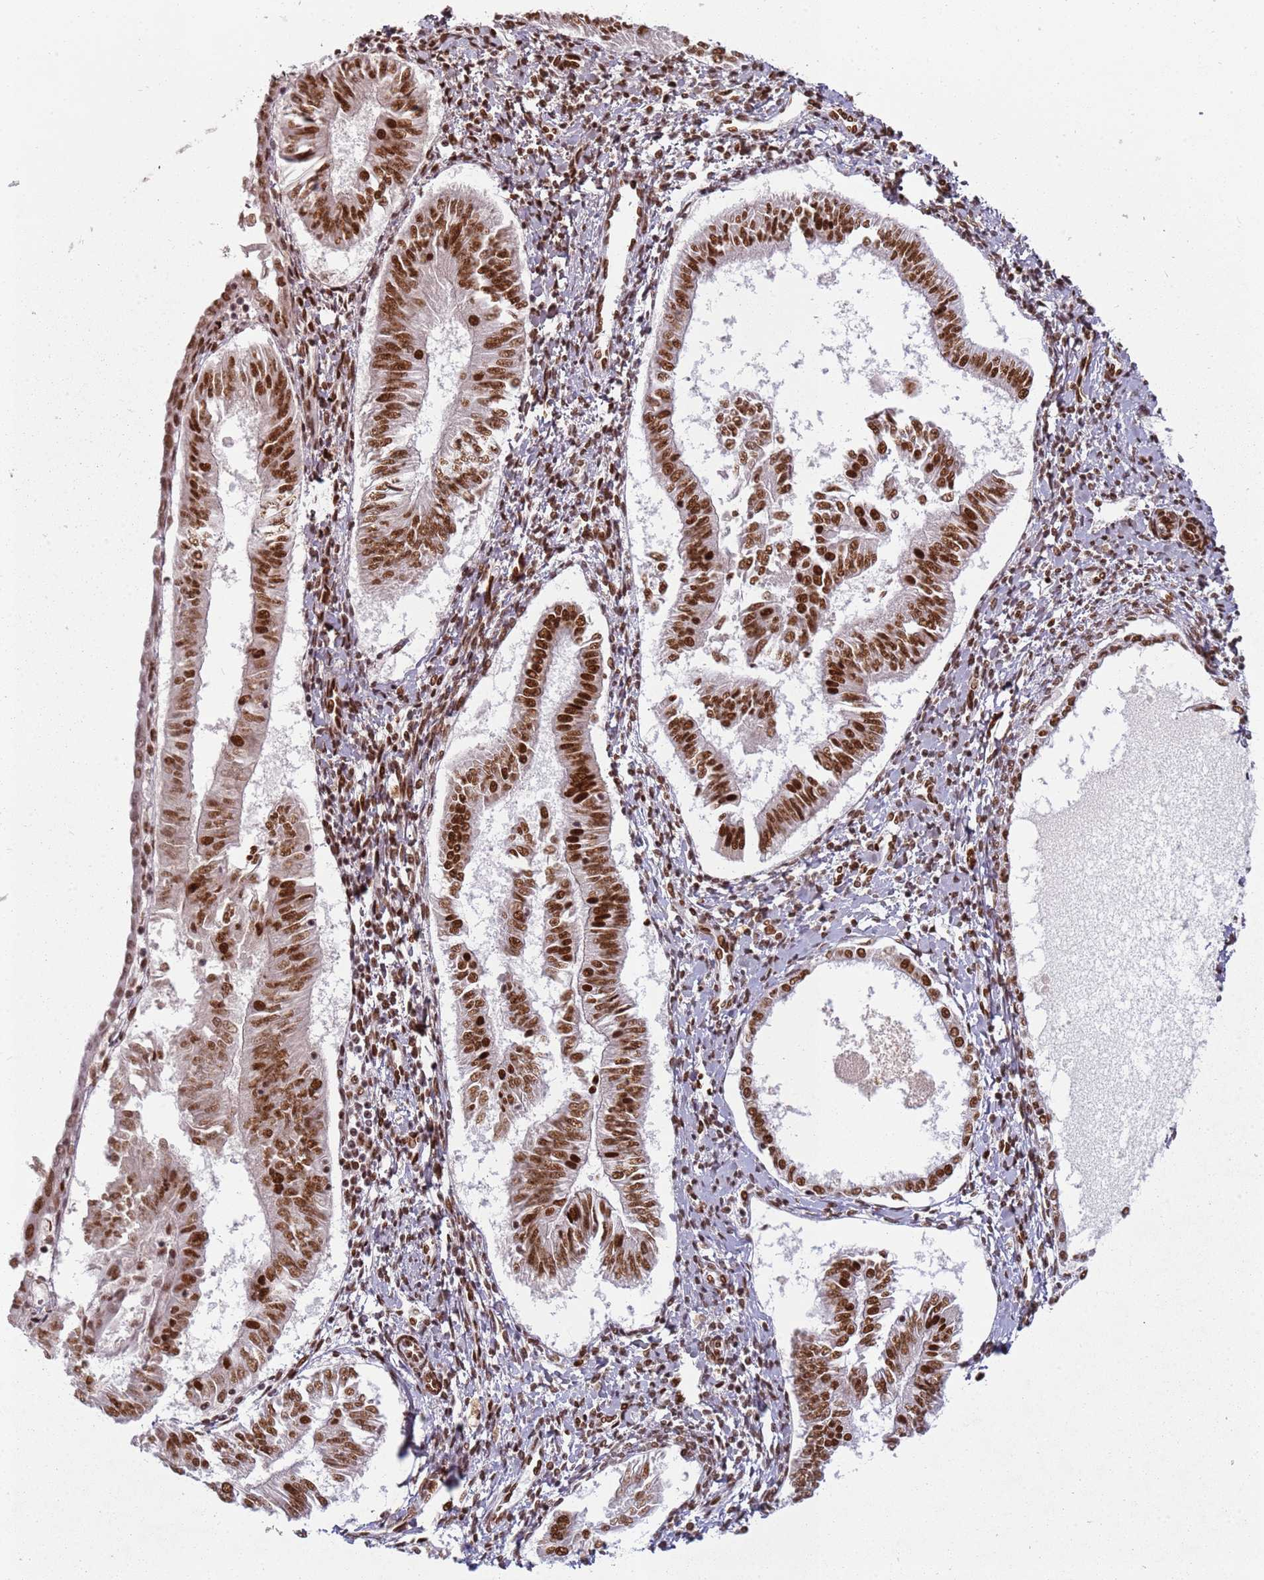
{"staining": {"intensity": "strong", "quantity": ">75%", "location": "nuclear"}, "tissue": "endometrial cancer", "cell_type": "Tumor cells", "image_type": "cancer", "snomed": [{"axis": "morphology", "description": "Adenocarcinoma, NOS"}, {"axis": "topography", "description": "Endometrium"}], "caption": "An image showing strong nuclear staining in approximately >75% of tumor cells in endometrial cancer (adenocarcinoma), as visualized by brown immunohistochemical staining.", "gene": "TENT4A", "patient": {"sex": "female", "age": 58}}